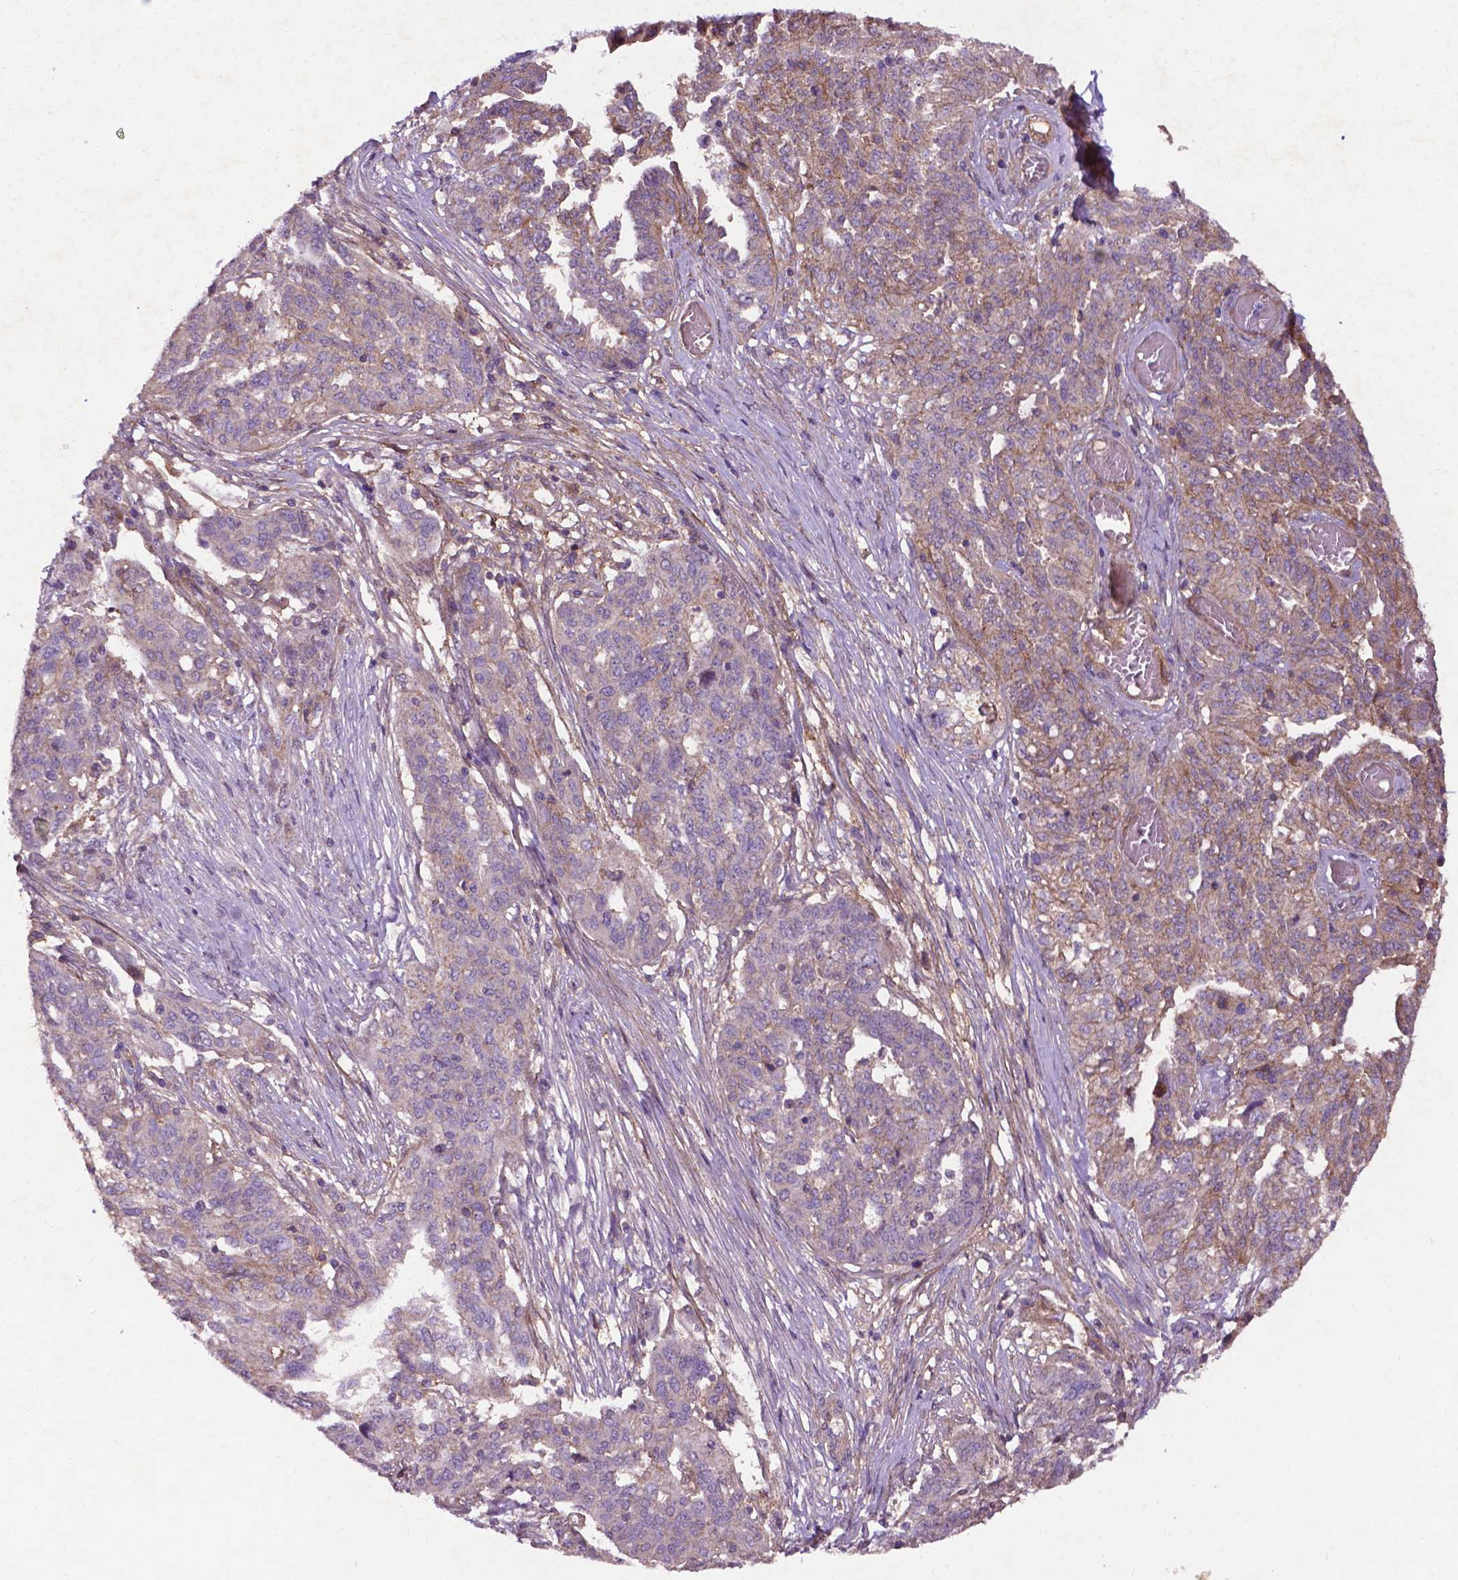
{"staining": {"intensity": "weak", "quantity": "<25%", "location": "cytoplasmic/membranous"}, "tissue": "ovarian cancer", "cell_type": "Tumor cells", "image_type": "cancer", "snomed": [{"axis": "morphology", "description": "Cystadenocarcinoma, serous, NOS"}, {"axis": "topography", "description": "Ovary"}], "caption": "Immunohistochemistry (IHC) micrograph of ovarian cancer stained for a protein (brown), which shows no positivity in tumor cells.", "gene": "RRAS", "patient": {"sex": "female", "age": 67}}